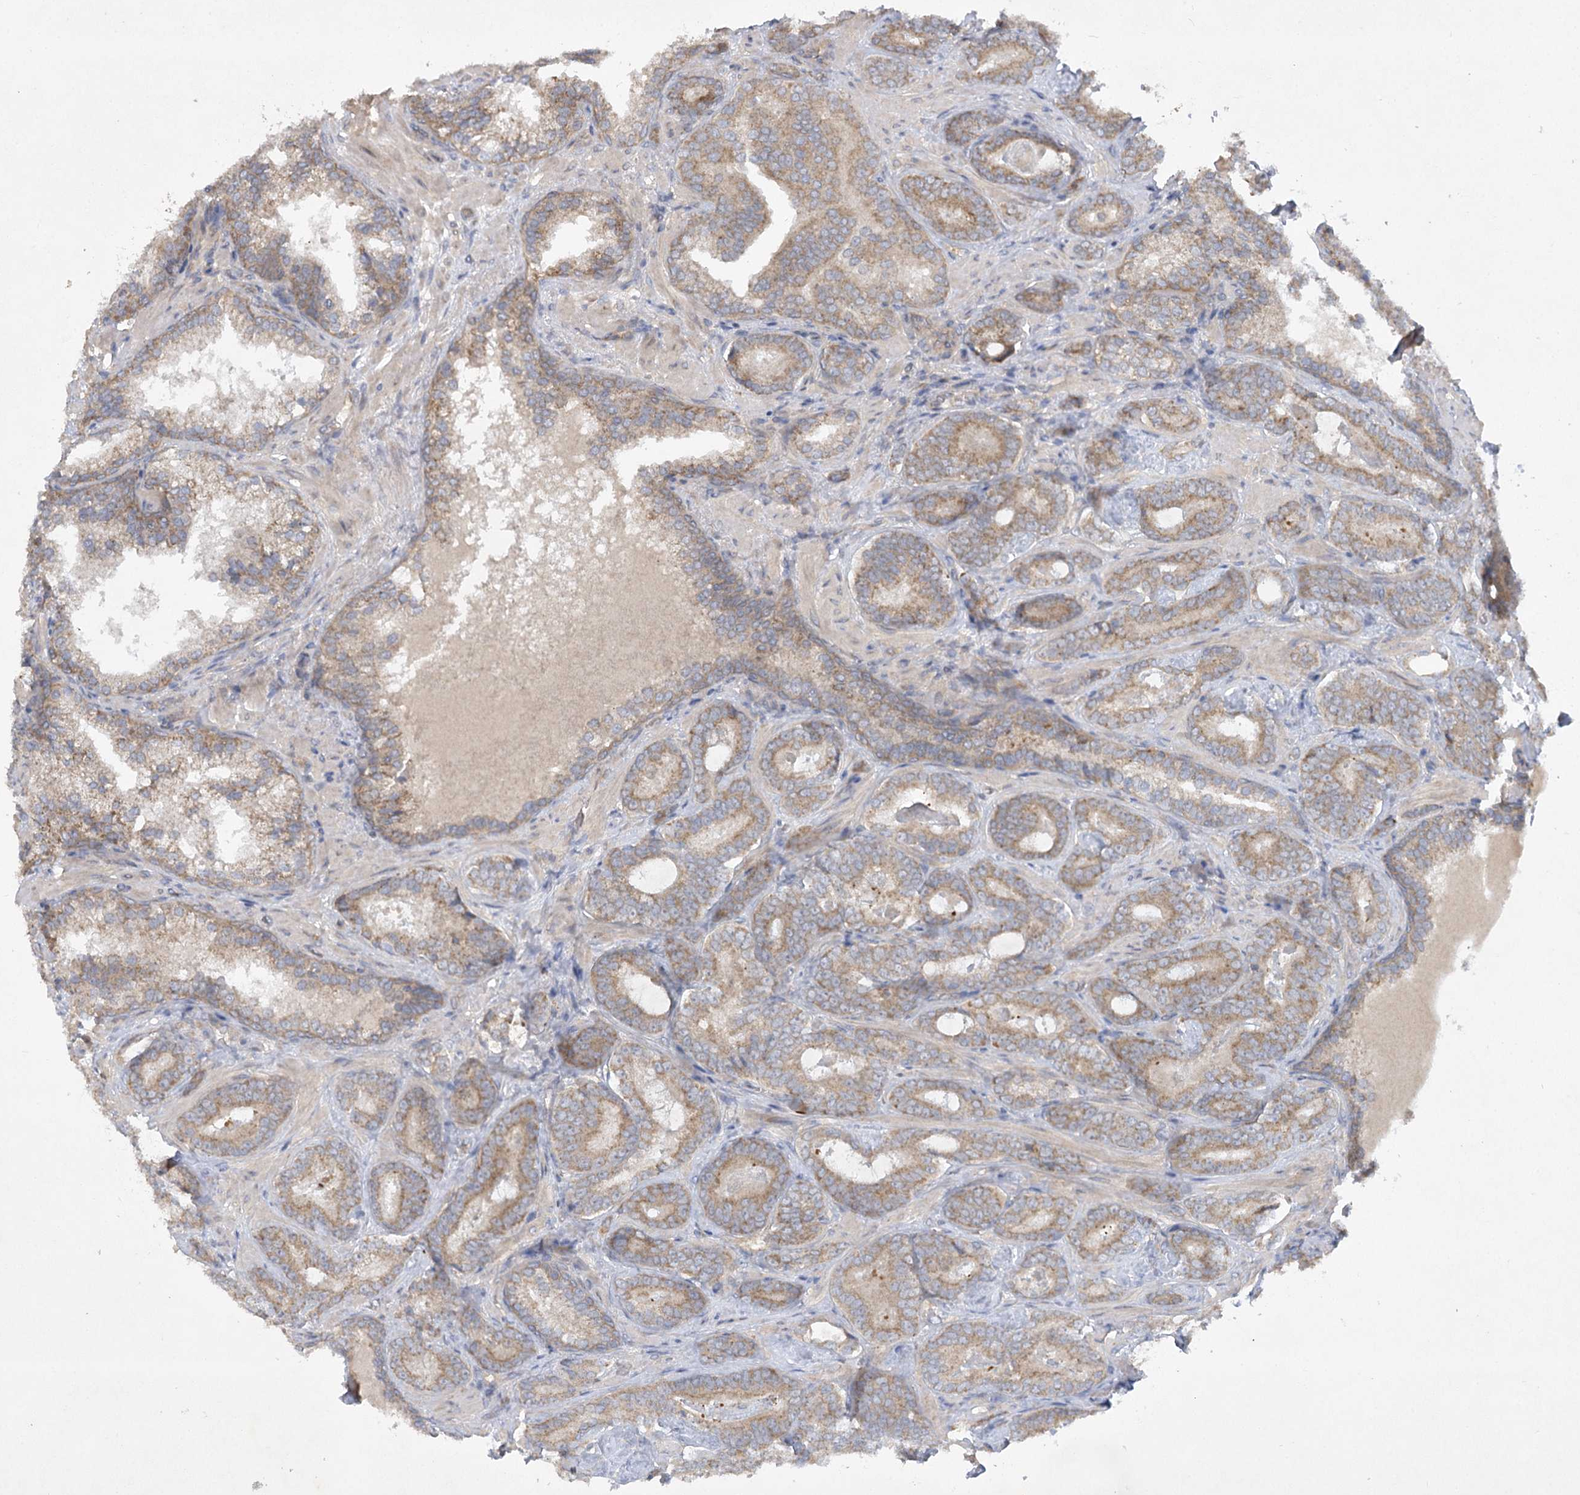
{"staining": {"intensity": "moderate", "quantity": ">75%", "location": "cytoplasmic/membranous"}, "tissue": "prostate cancer", "cell_type": "Tumor cells", "image_type": "cancer", "snomed": [{"axis": "morphology", "description": "Adenocarcinoma, Low grade"}, {"axis": "topography", "description": "Prostate"}], "caption": "Immunohistochemistry of prostate cancer (adenocarcinoma (low-grade)) exhibits medium levels of moderate cytoplasmic/membranous expression in approximately >75% of tumor cells. The staining is performed using DAB brown chromogen to label protein expression. The nuclei are counter-stained blue using hematoxylin.", "gene": "TRAF3IP1", "patient": {"sex": "male", "age": 60}}